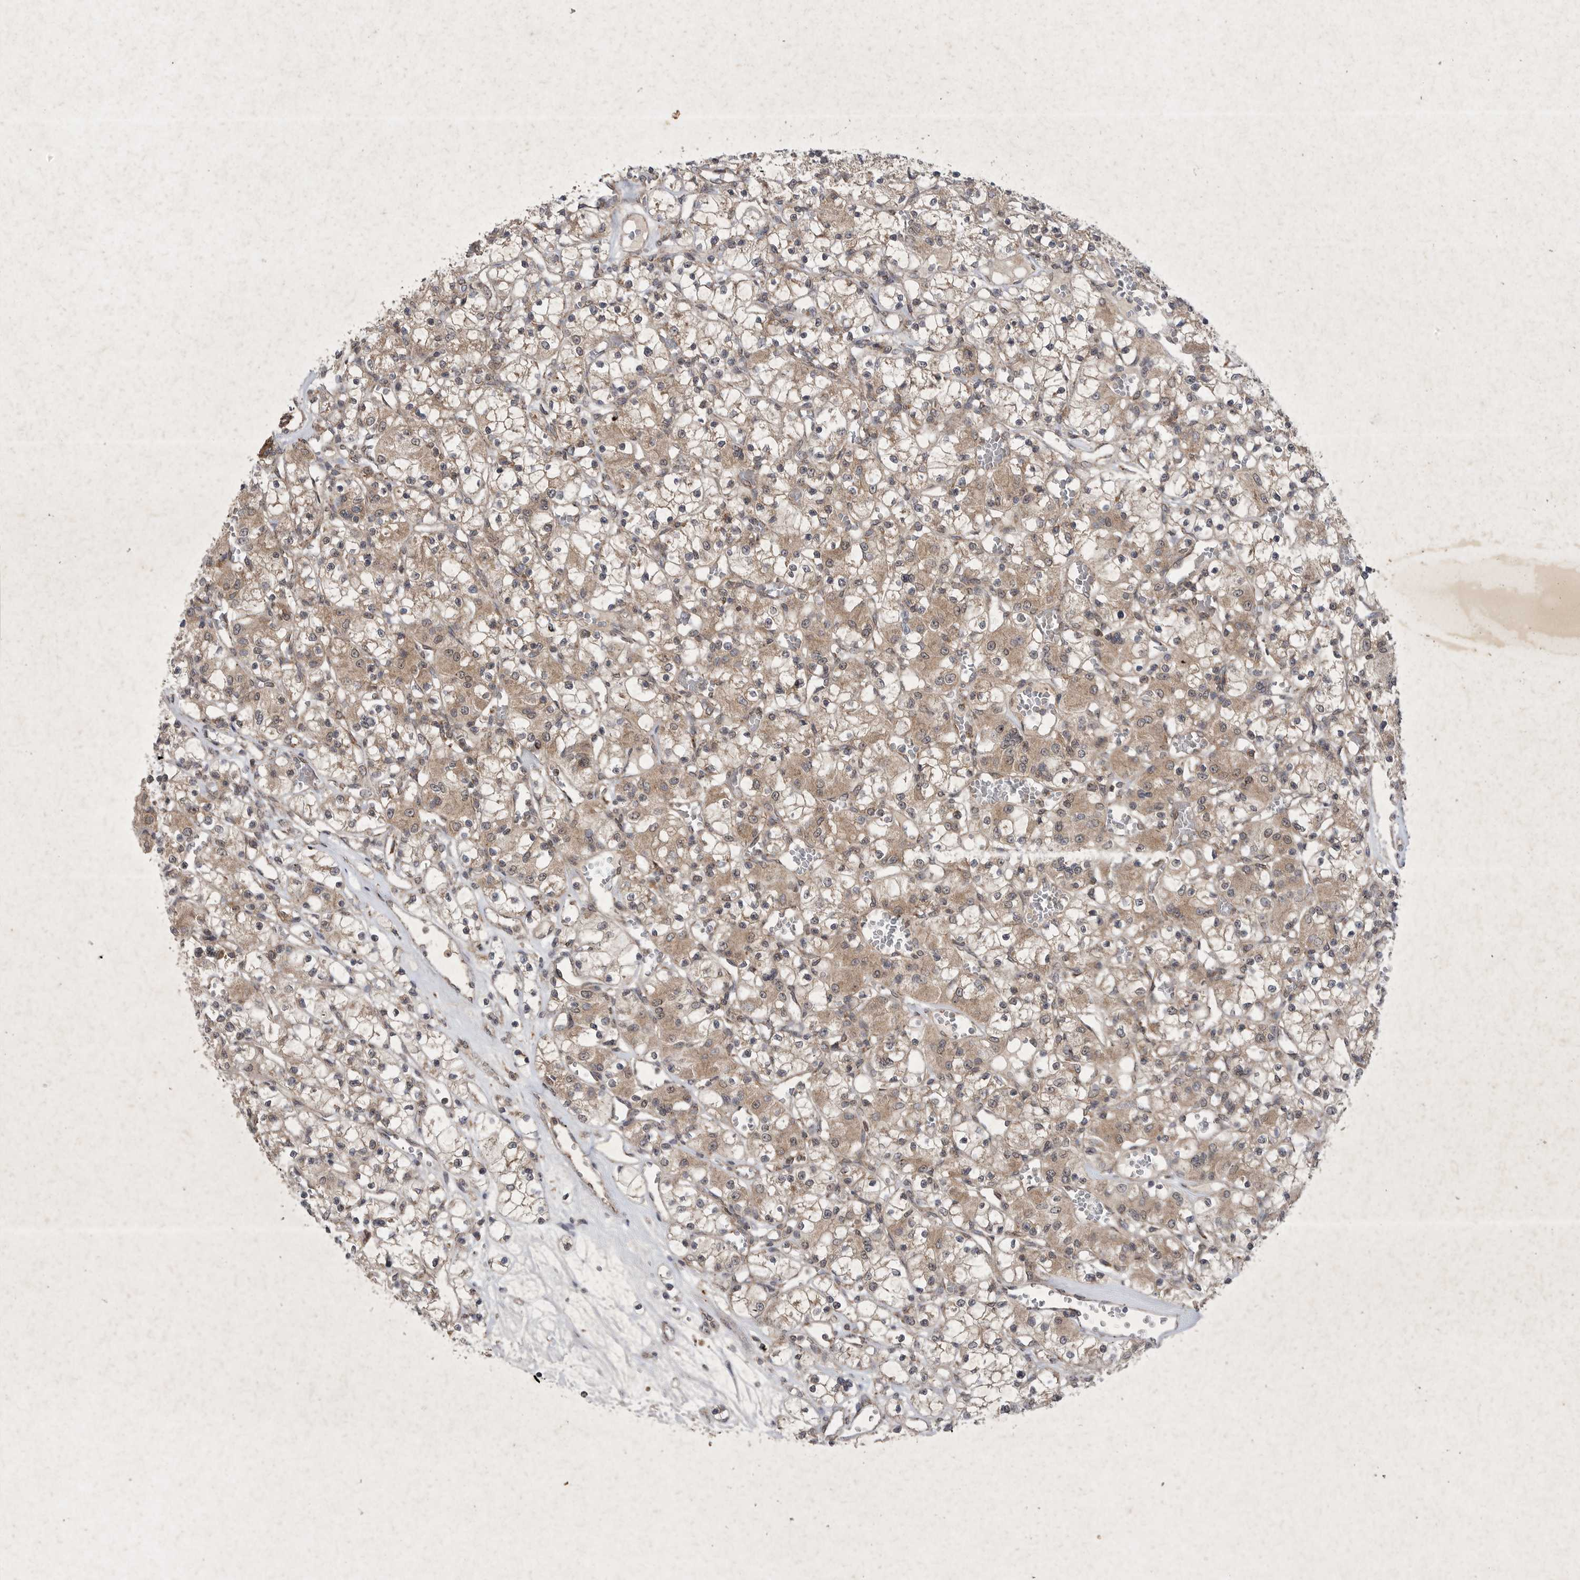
{"staining": {"intensity": "weak", "quantity": "25%-75%", "location": "cytoplasmic/membranous"}, "tissue": "renal cancer", "cell_type": "Tumor cells", "image_type": "cancer", "snomed": [{"axis": "morphology", "description": "Adenocarcinoma, NOS"}, {"axis": "topography", "description": "Kidney"}], "caption": "Renal cancer stained for a protein demonstrates weak cytoplasmic/membranous positivity in tumor cells. Ihc stains the protein of interest in brown and the nuclei are stained blue.", "gene": "DDR1", "patient": {"sex": "female", "age": 59}}